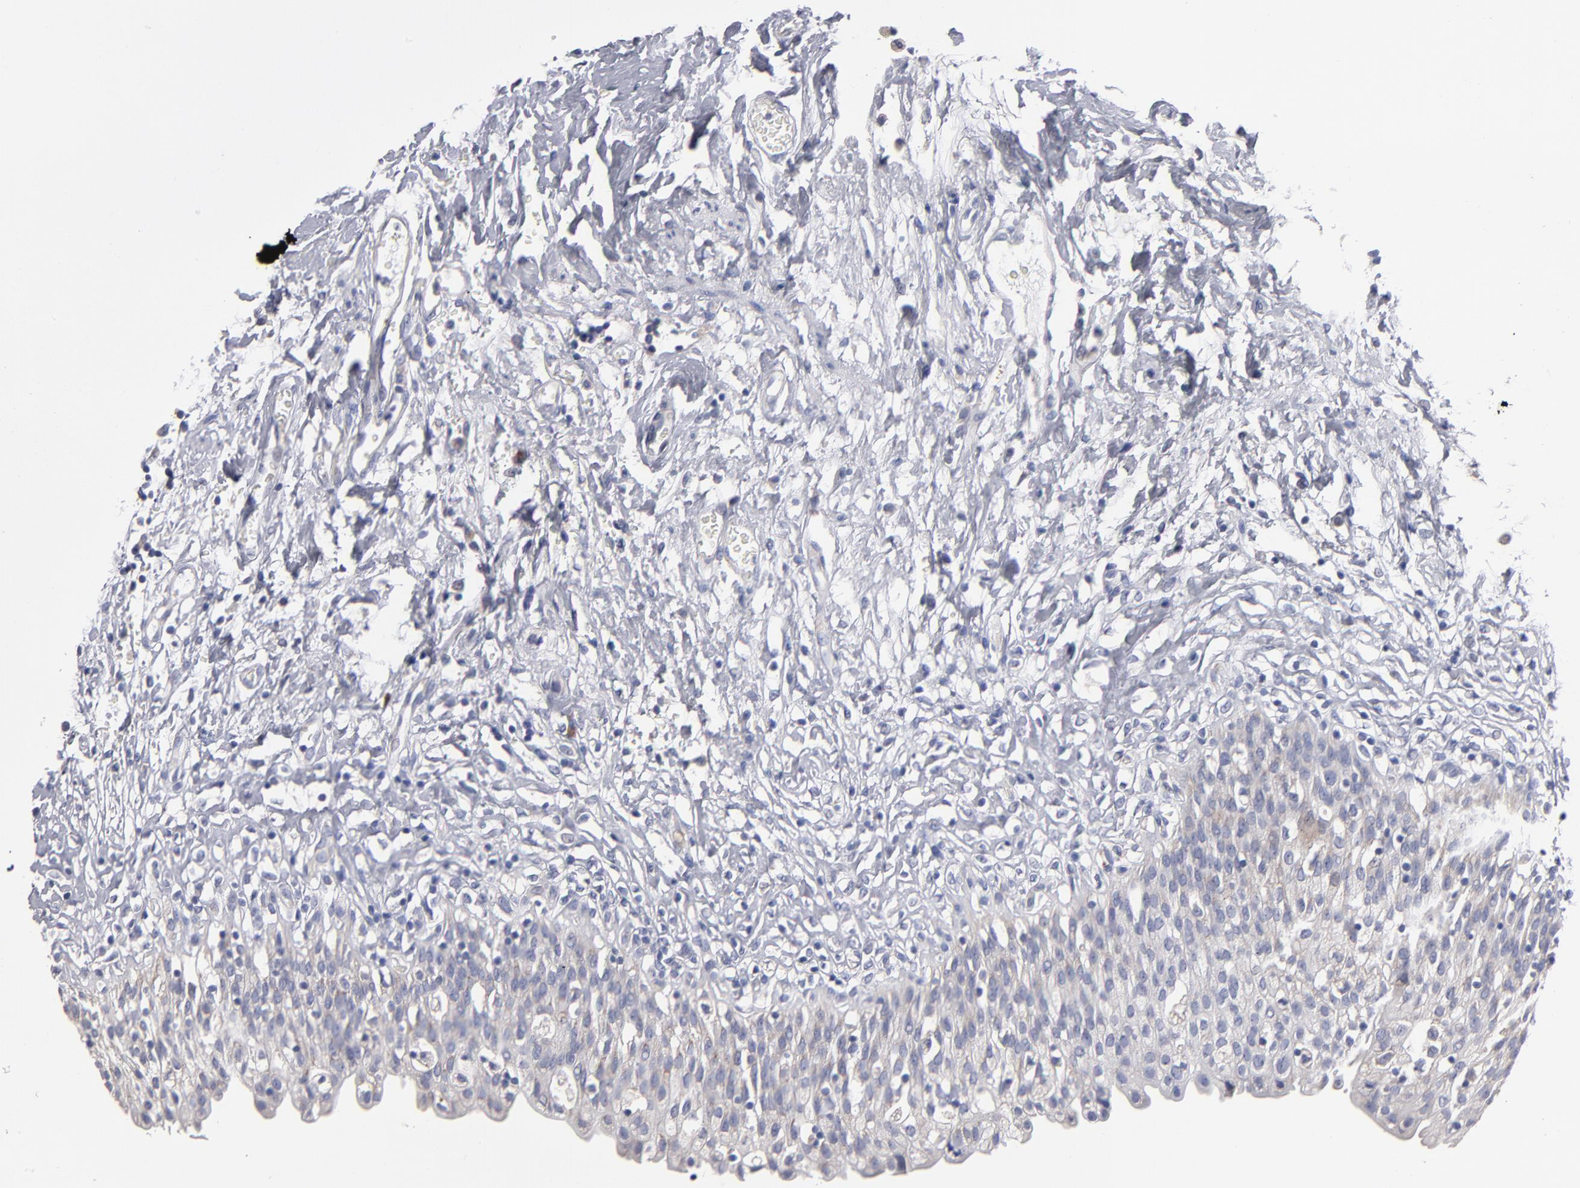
{"staining": {"intensity": "weak", "quantity": "<25%", "location": "cytoplasmic/membranous"}, "tissue": "urinary bladder", "cell_type": "Urothelial cells", "image_type": "normal", "snomed": [{"axis": "morphology", "description": "Normal tissue, NOS"}, {"axis": "topography", "description": "Urinary bladder"}], "caption": "Human urinary bladder stained for a protein using IHC reveals no expression in urothelial cells.", "gene": "CCDC80", "patient": {"sex": "female", "age": 80}}